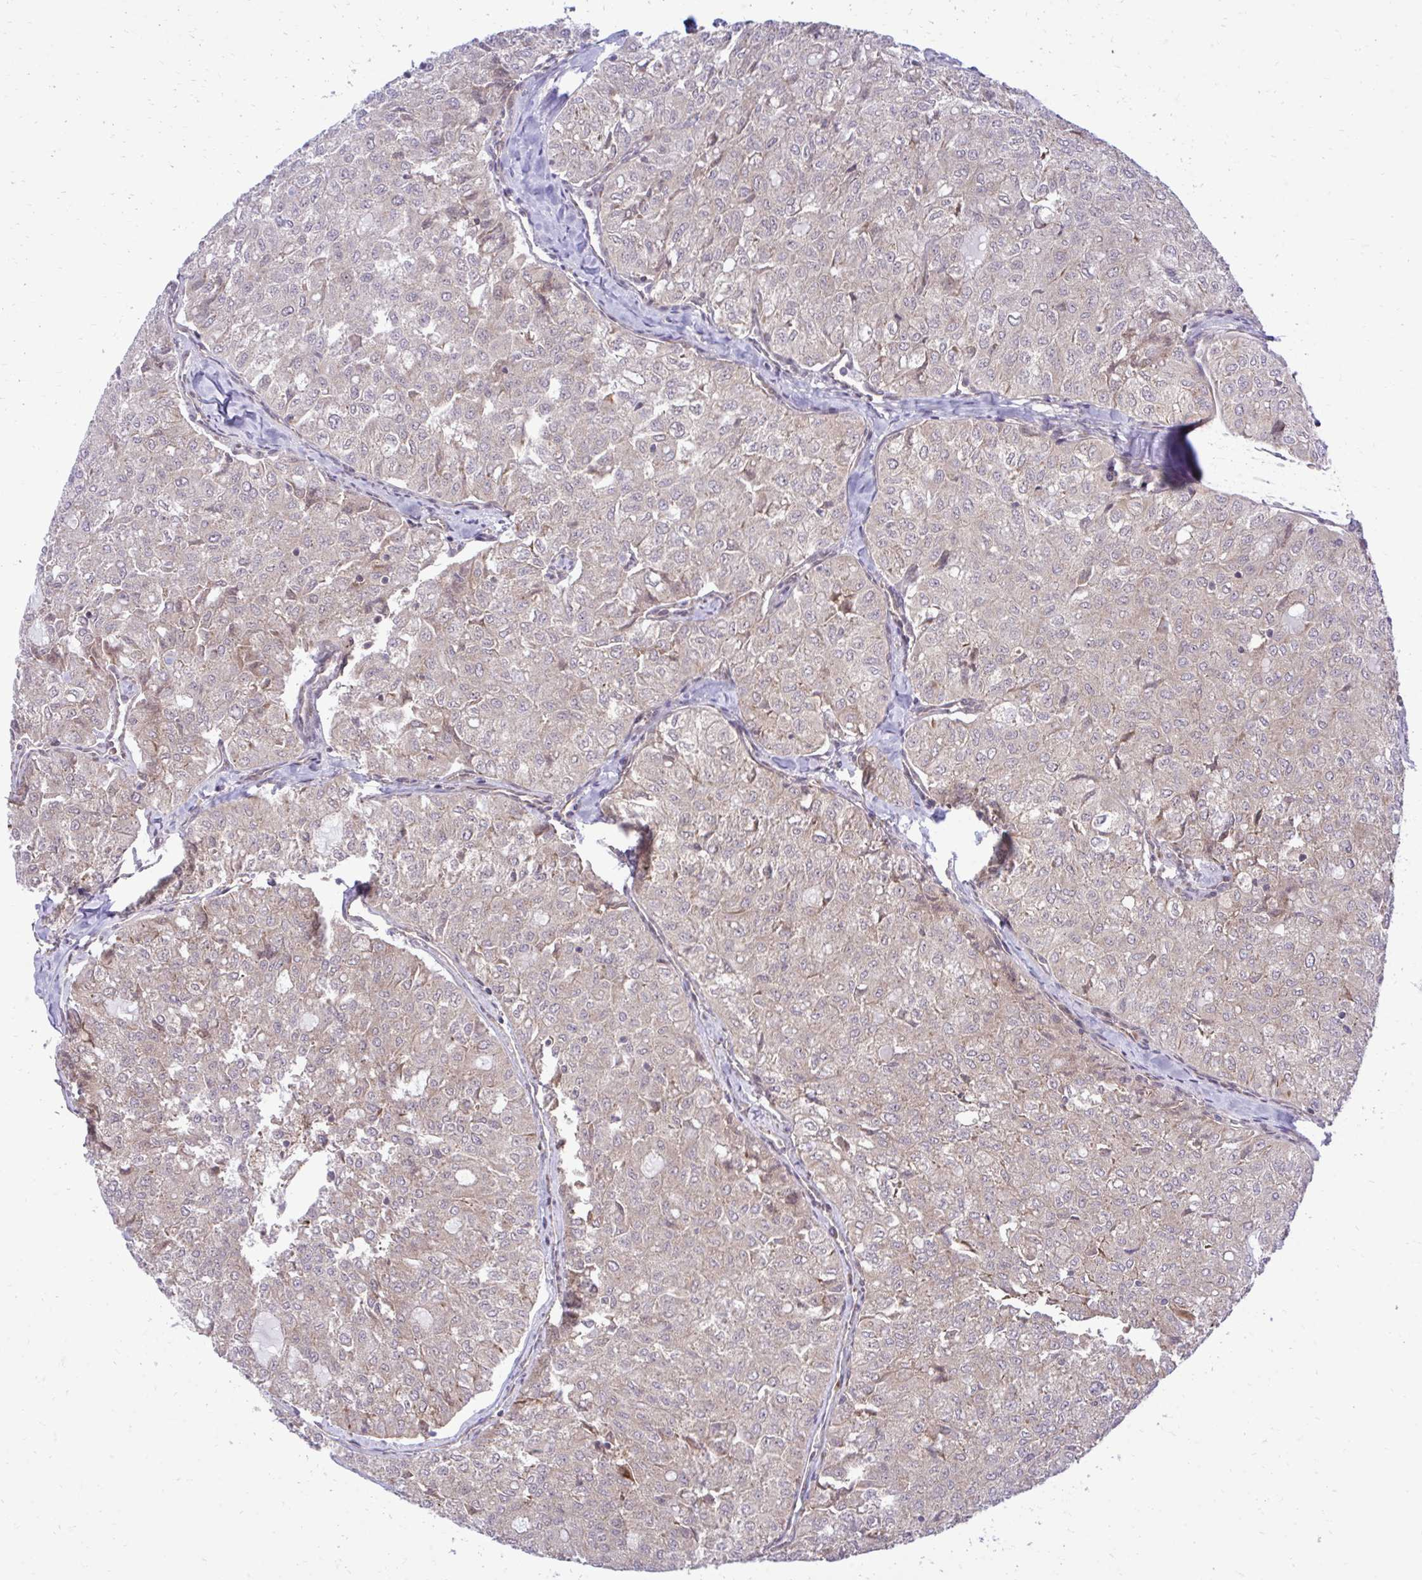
{"staining": {"intensity": "moderate", "quantity": "25%-75%", "location": "cytoplasmic/membranous"}, "tissue": "thyroid cancer", "cell_type": "Tumor cells", "image_type": "cancer", "snomed": [{"axis": "morphology", "description": "Follicular adenoma carcinoma, NOS"}, {"axis": "topography", "description": "Thyroid gland"}], "caption": "A histopathology image of human follicular adenoma carcinoma (thyroid) stained for a protein exhibits moderate cytoplasmic/membranous brown staining in tumor cells.", "gene": "RPS15", "patient": {"sex": "male", "age": 75}}